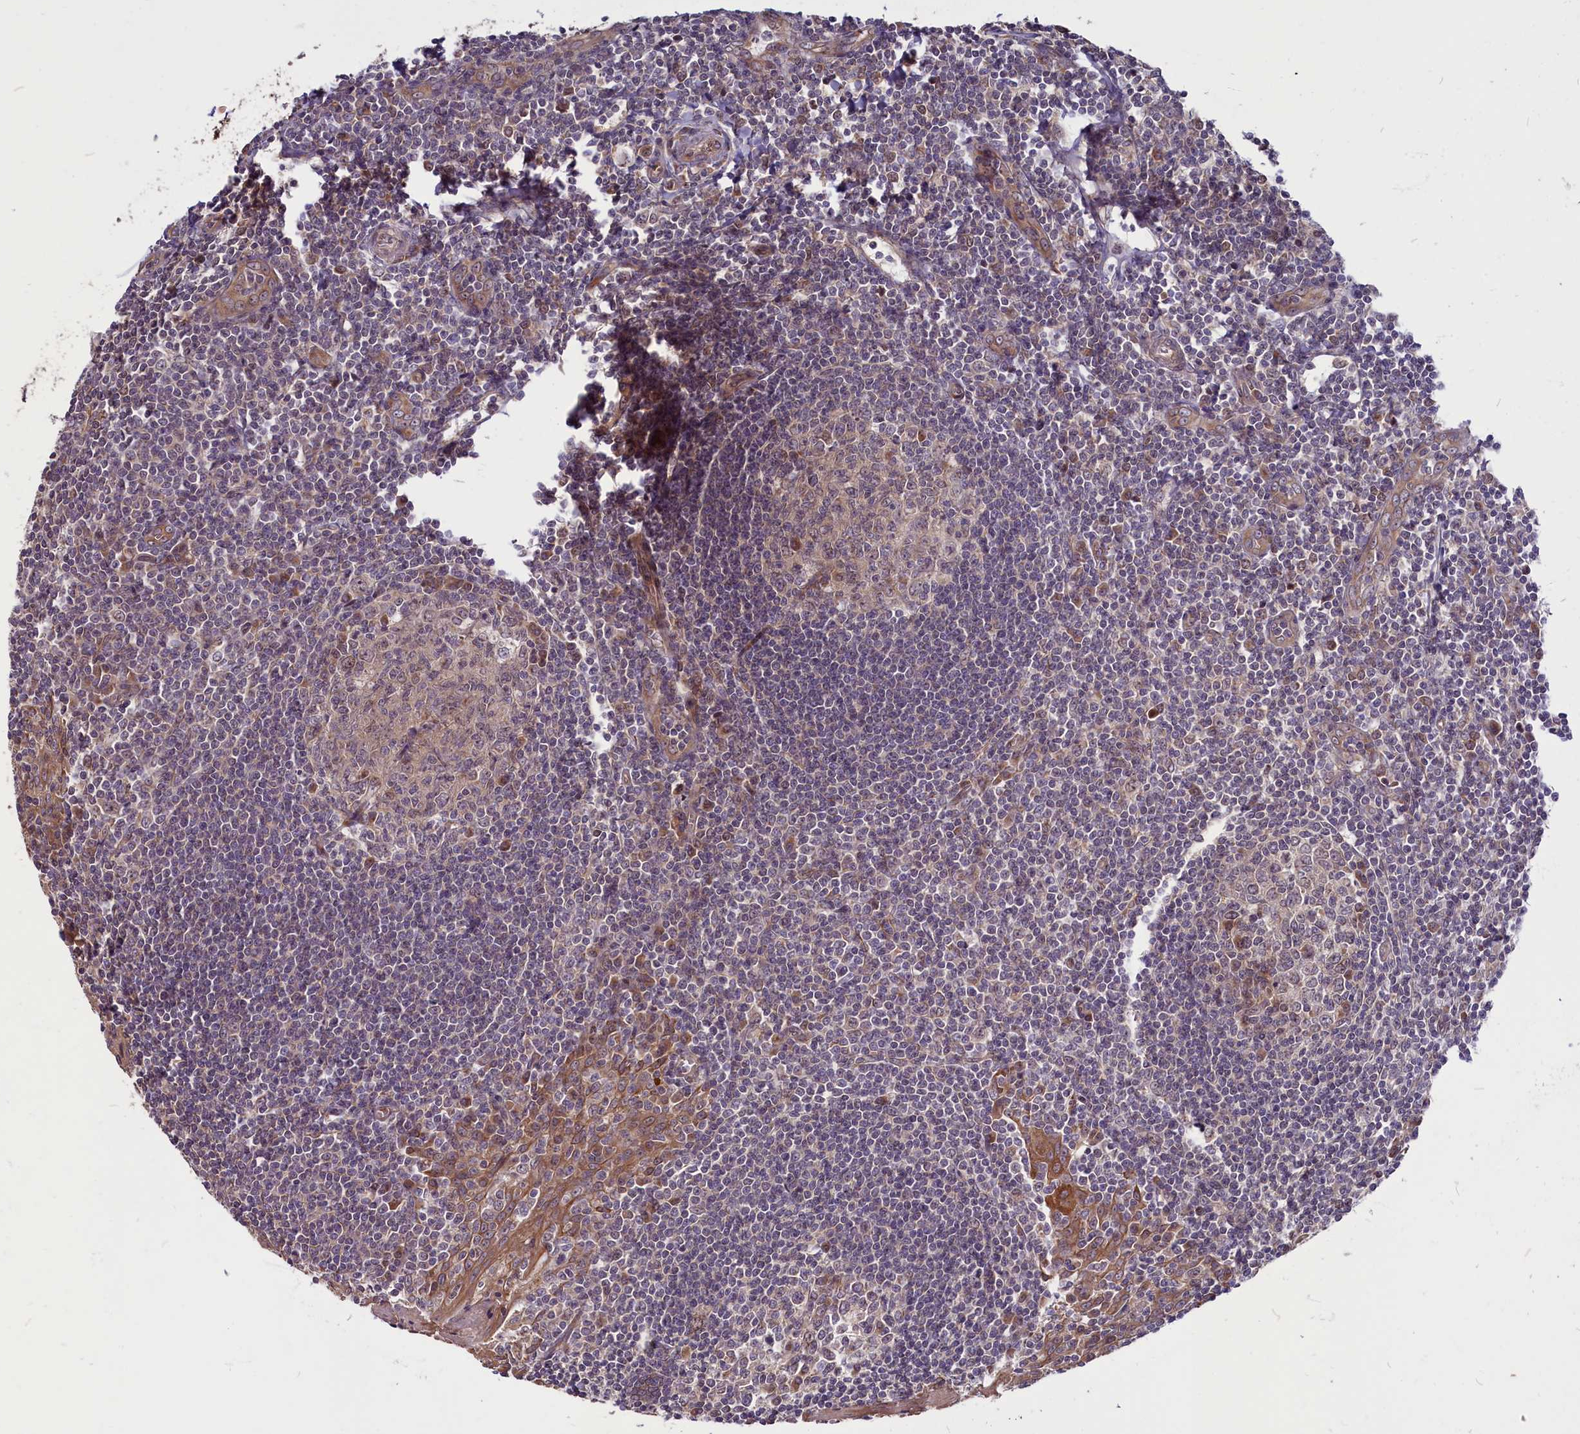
{"staining": {"intensity": "moderate", "quantity": "<25%", "location": "cytoplasmic/membranous"}, "tissue": "tonsil", "cell_type": "Germinal center cells", "image_type": "normal", "snomed": [{"axis": "morphology", "description": "Normal tissue, NOS"}, {"axis": "topography", "description": "Tonsil"}], "caption": "Tonsil stained for a protein displays moderate cytoplasmic/membranous positivity in germinal center cells. The staining was performed using DAB, with brown indicating positive protein expression. Nuclei are stained blue with hematoxylin.", "gene": "ENSG00000274944", "patient": {"sex": "male", "age": 27}}